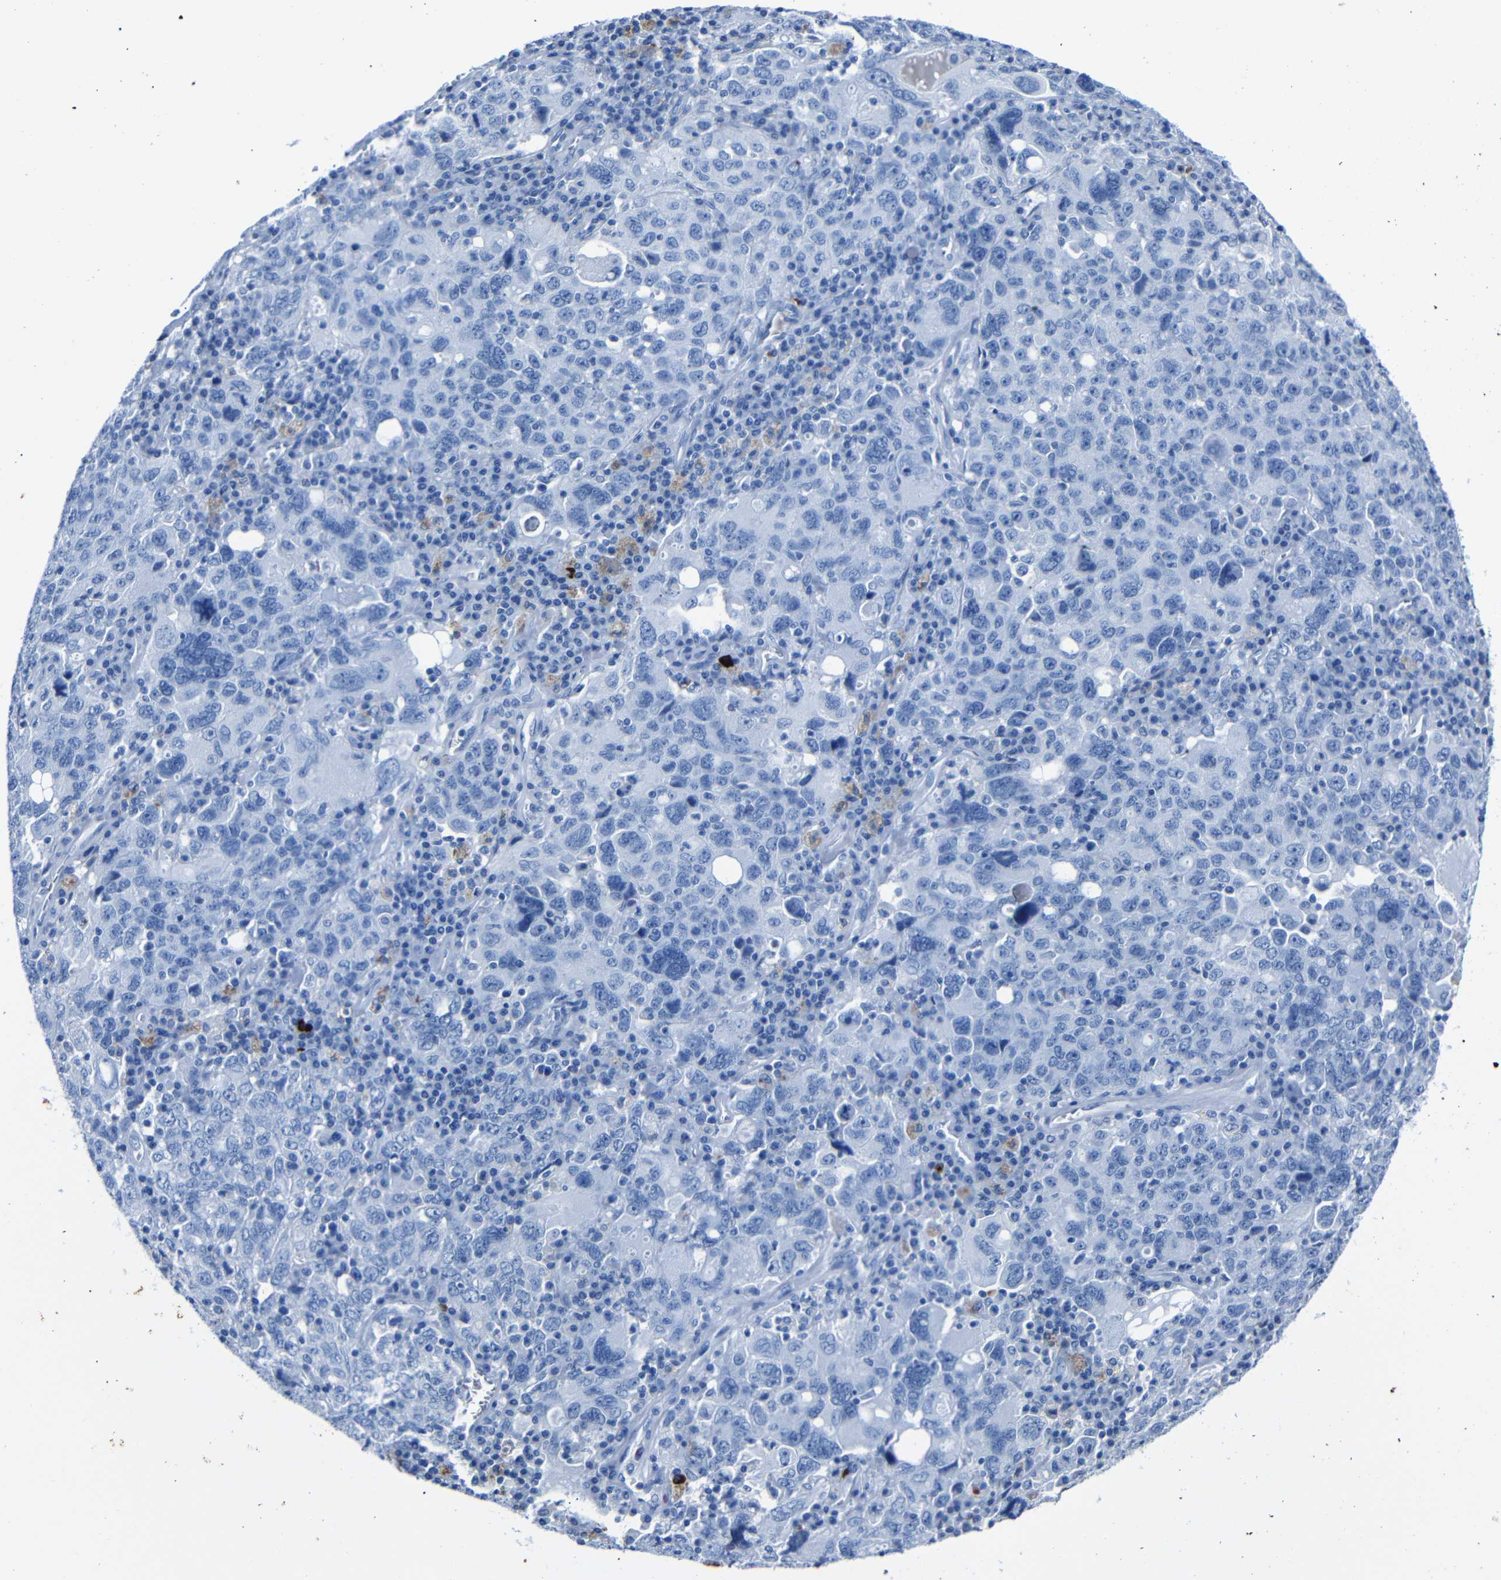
{"staining": {"intensity": "negative", "quantity": "none", "location": "none"}, "tissue": "ovarian cancer", "cell_type": "Tumor cells", "image_type": "cancer", "snomed": [{"axis": "morphology", "description": "Carcinoma, endometroid"}, {"axis": "topography", "description": "Ovary"}], "caption": "High magnification brightfield microscopy of ovarian cancer stained with DAB (brown) and counterstained with hematoxylin (blue): tumor cells show no significant expression.", "gene": "CLDN11", "patient": {"sex": "female", "age": 62}}